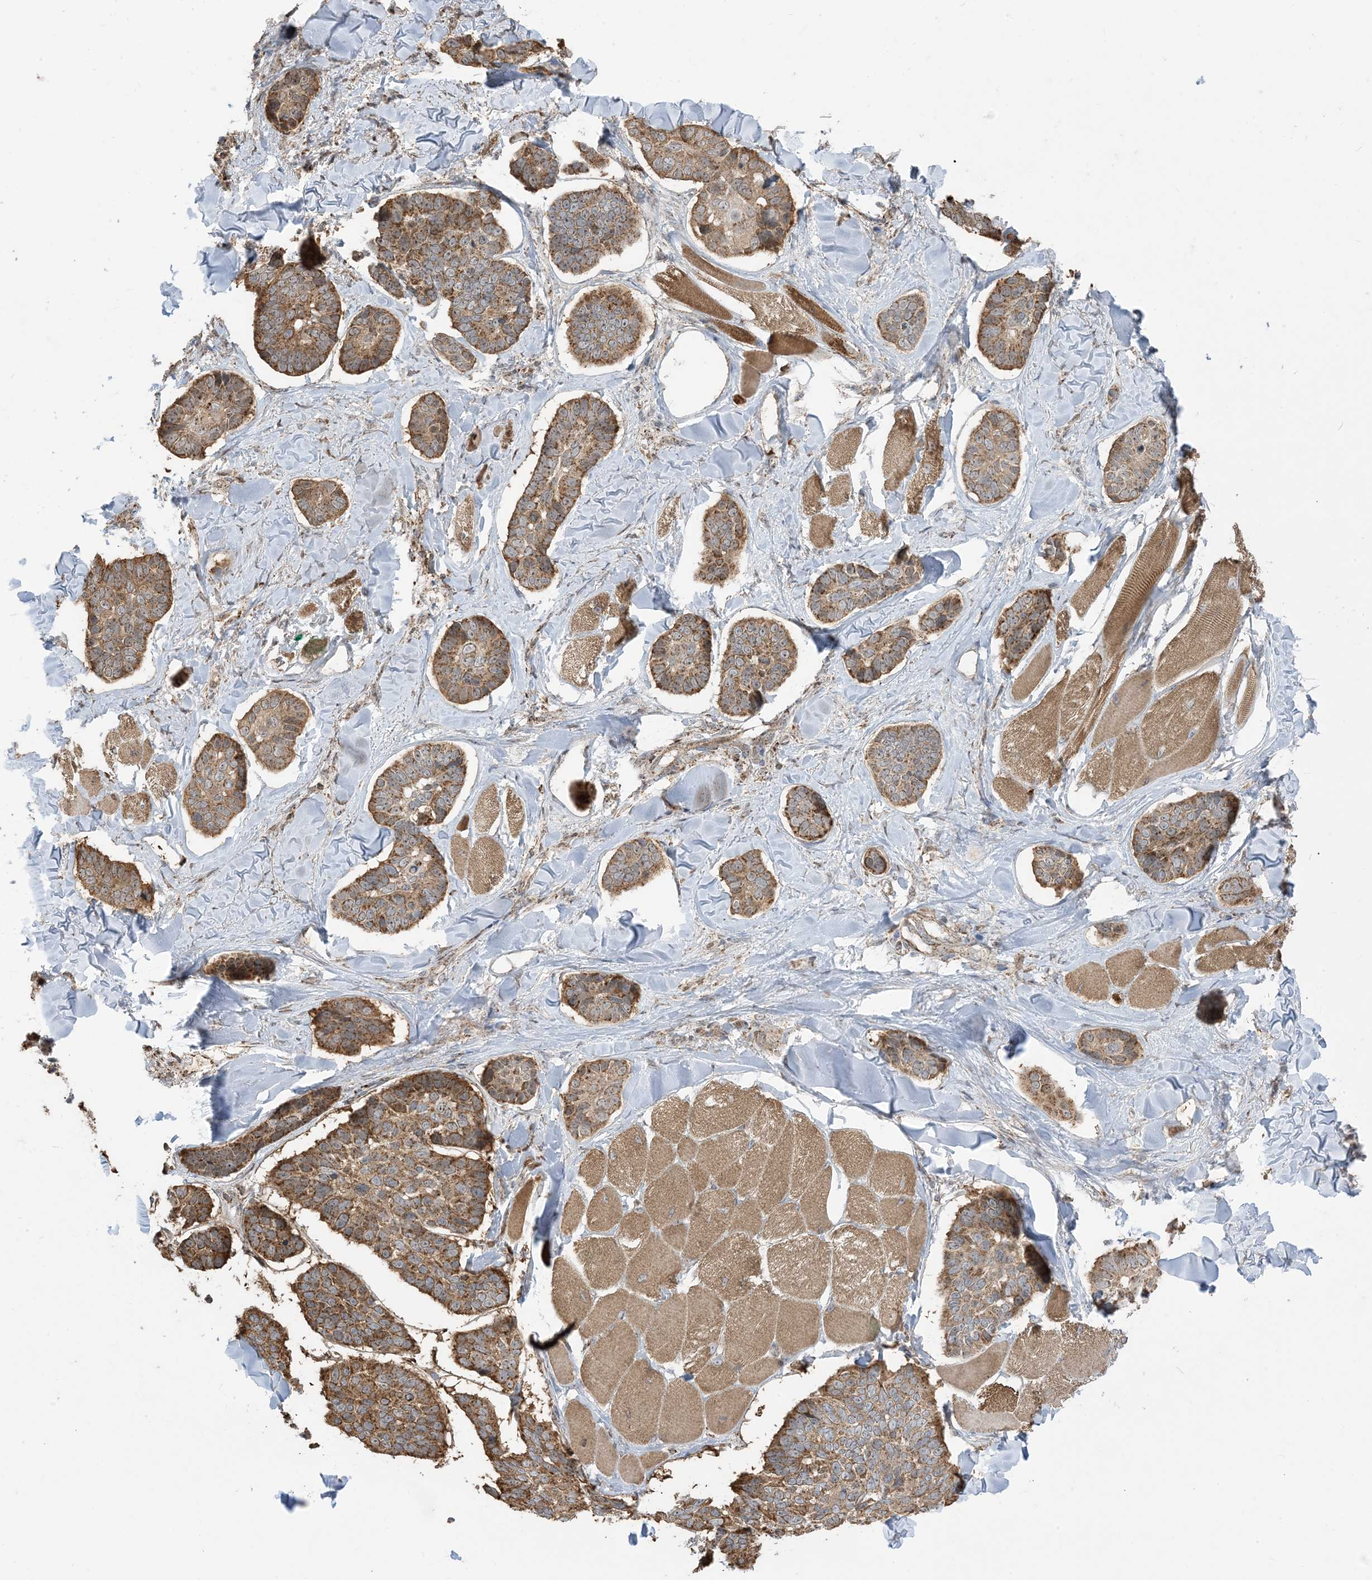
{"staining": {"intensity": "moderate", "quantity": ">75%", "location": "cytoplasmic/membranous"}, "tissue": "skin cancer", "cell_type": "Tumor cells", "image_type": "cancer", "snomed": [{"axis": "morphology", "description": "Basal cell carcinoma"}, {"axis": "topography", "description": "Skin"}], "caption": "Basal cell carcinoma (skin) stained with immunohistochemistry demonstrates moderate cytoplasmic/membranous positivity in approximately >75% of tumor cells.", "gene": "MAPKBP1", "patient": {"sex": "male", "age": 62}}